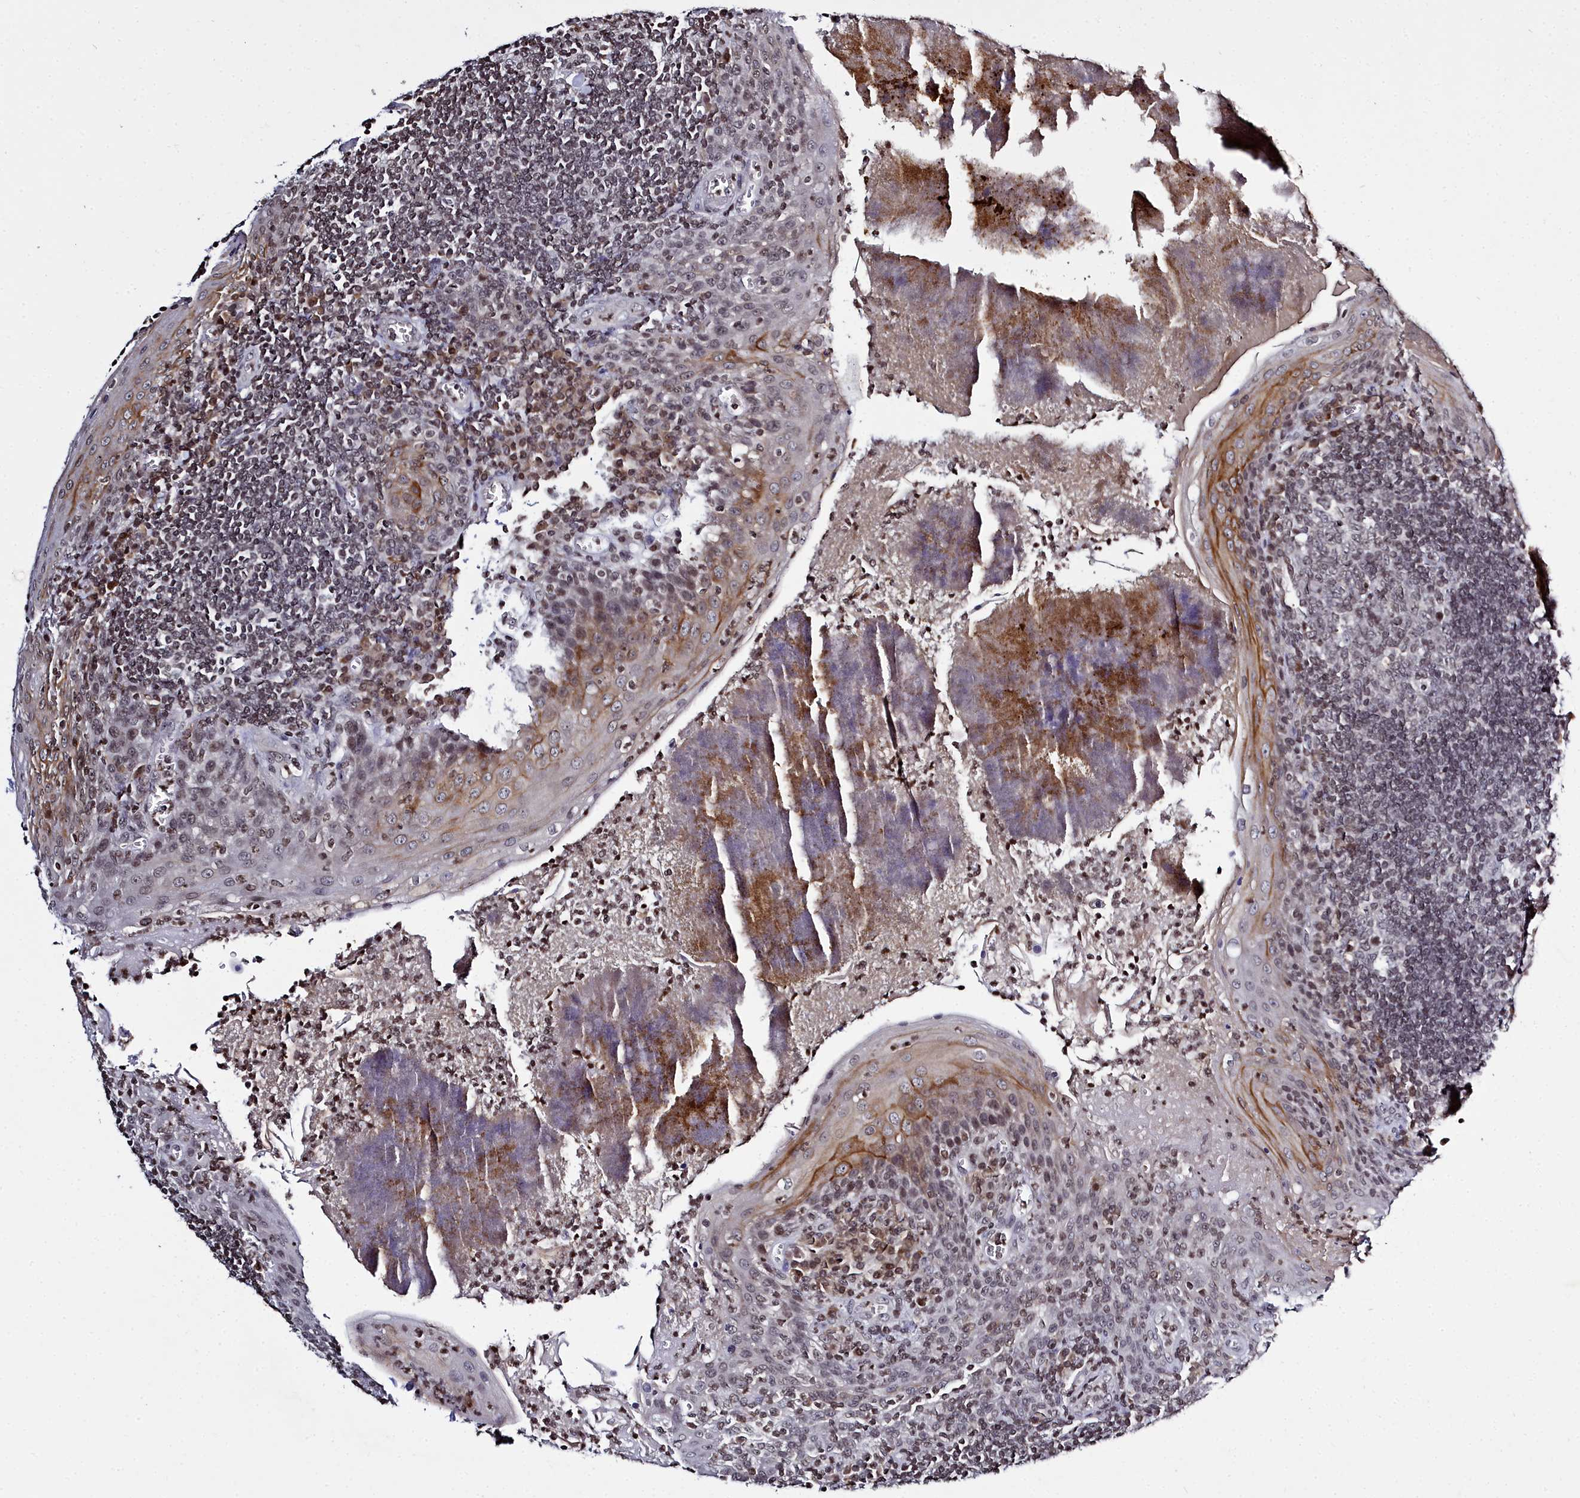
{"staining": {"intensity": "weak", "quantity": "<25%", "location": "nuclear"}, "tissue": "tonsil", "cell_type": "Germinal center cells", "image_type": "normal", "snomed": [{"axis": "morphology", "description": "Normal tissue, NOS"}, {"axis": "topography", "description": "Tonsil"}], "caption": "Immunohistochemistry (IHC) image of normal tonsil: tonsil stained with DAB displays no significant protein positivity in germinal center cells.", "gene": "FZD4", "patient": {"sex": "male", "age": 27}}